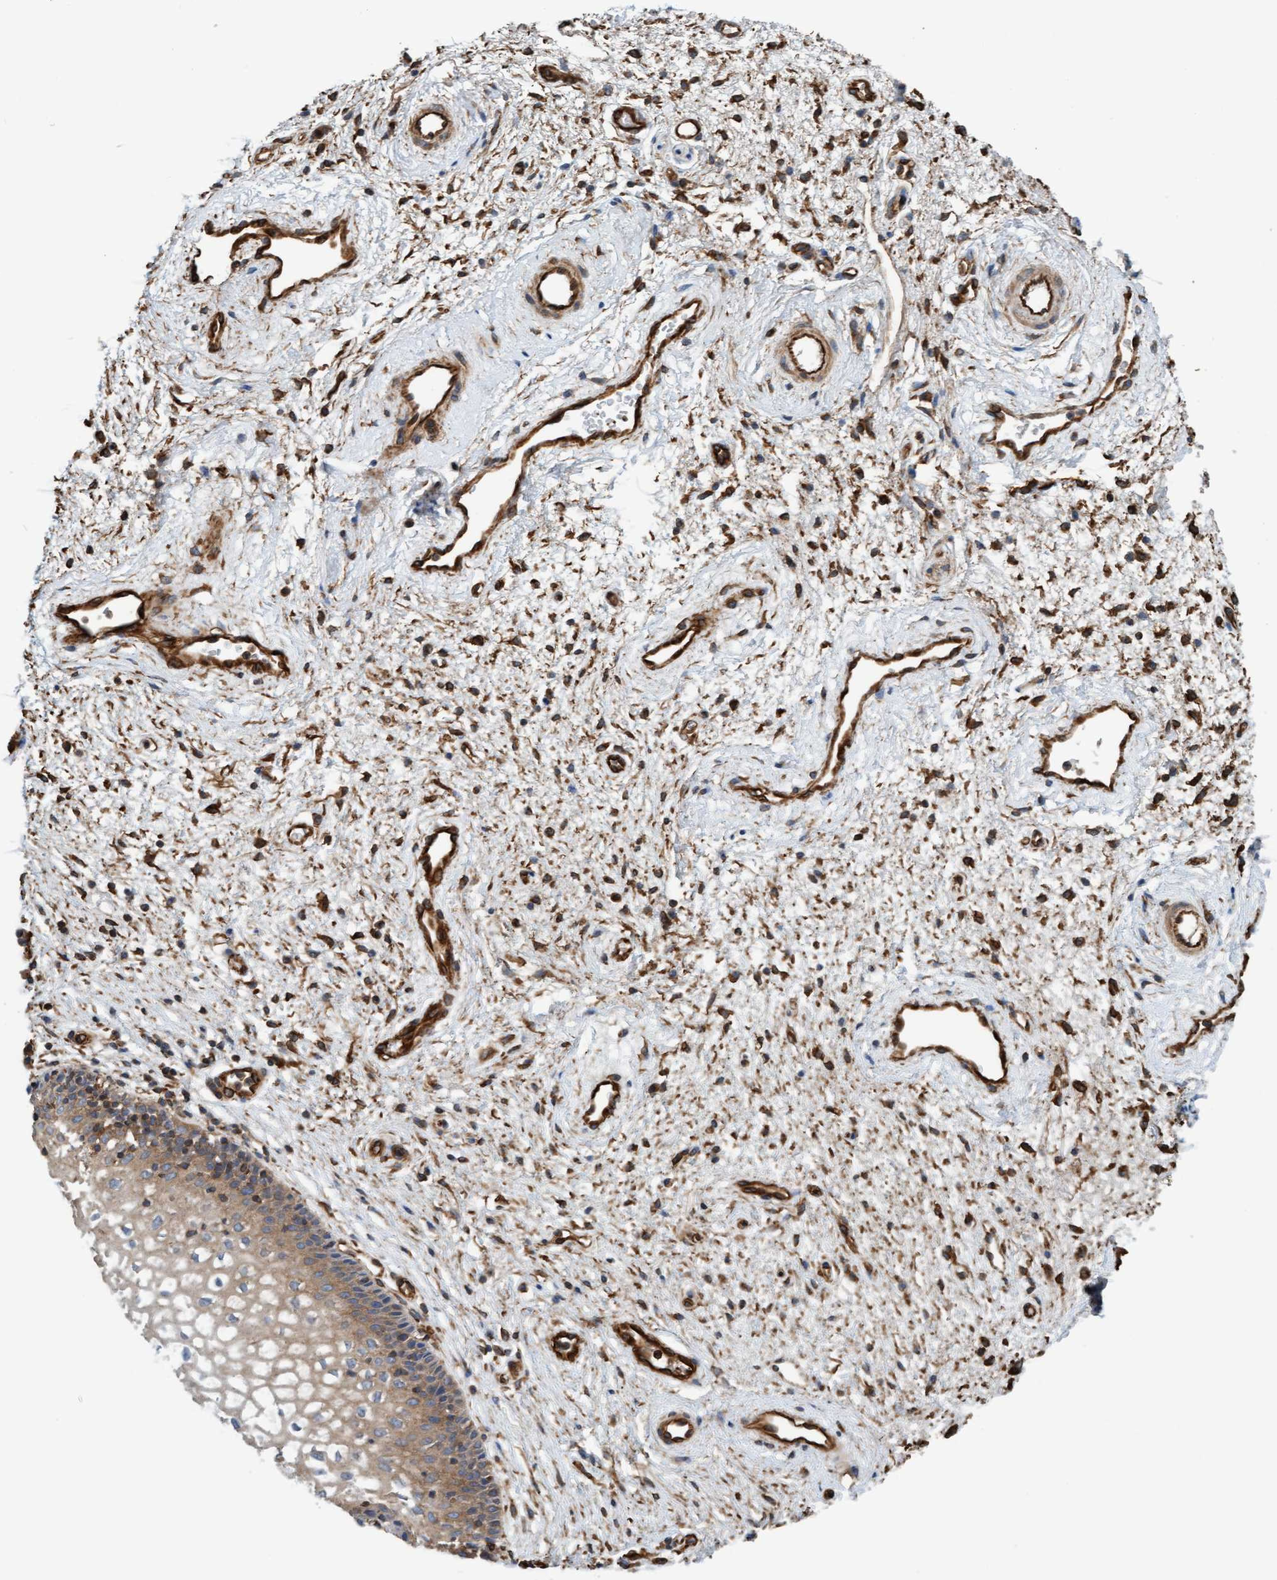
{"staining": {"intensity": "moderate", "quantity": ">75%", "location": "cytoplasmic/membranous"}, "tissue": "vagina", "cell_type": "Squamous epithelial cells", "image_type": "normal", "snomed": [{"axis": "morphology", "description": "Normal tissue, NOS"}, {"axis": "topography", "description": "Vagina"}], "caption": "Immunohistochemical staining of benign vagina exhibits >75% levels of moderate cytoplasmic/membranous protein expression in approximately >75% of squamous epithelial cells. The protein of interest is shown in brown color, while the nuclei are stained blue.", "gene": "STXBP4", "patient": {"sex": "female", "age": 34}}